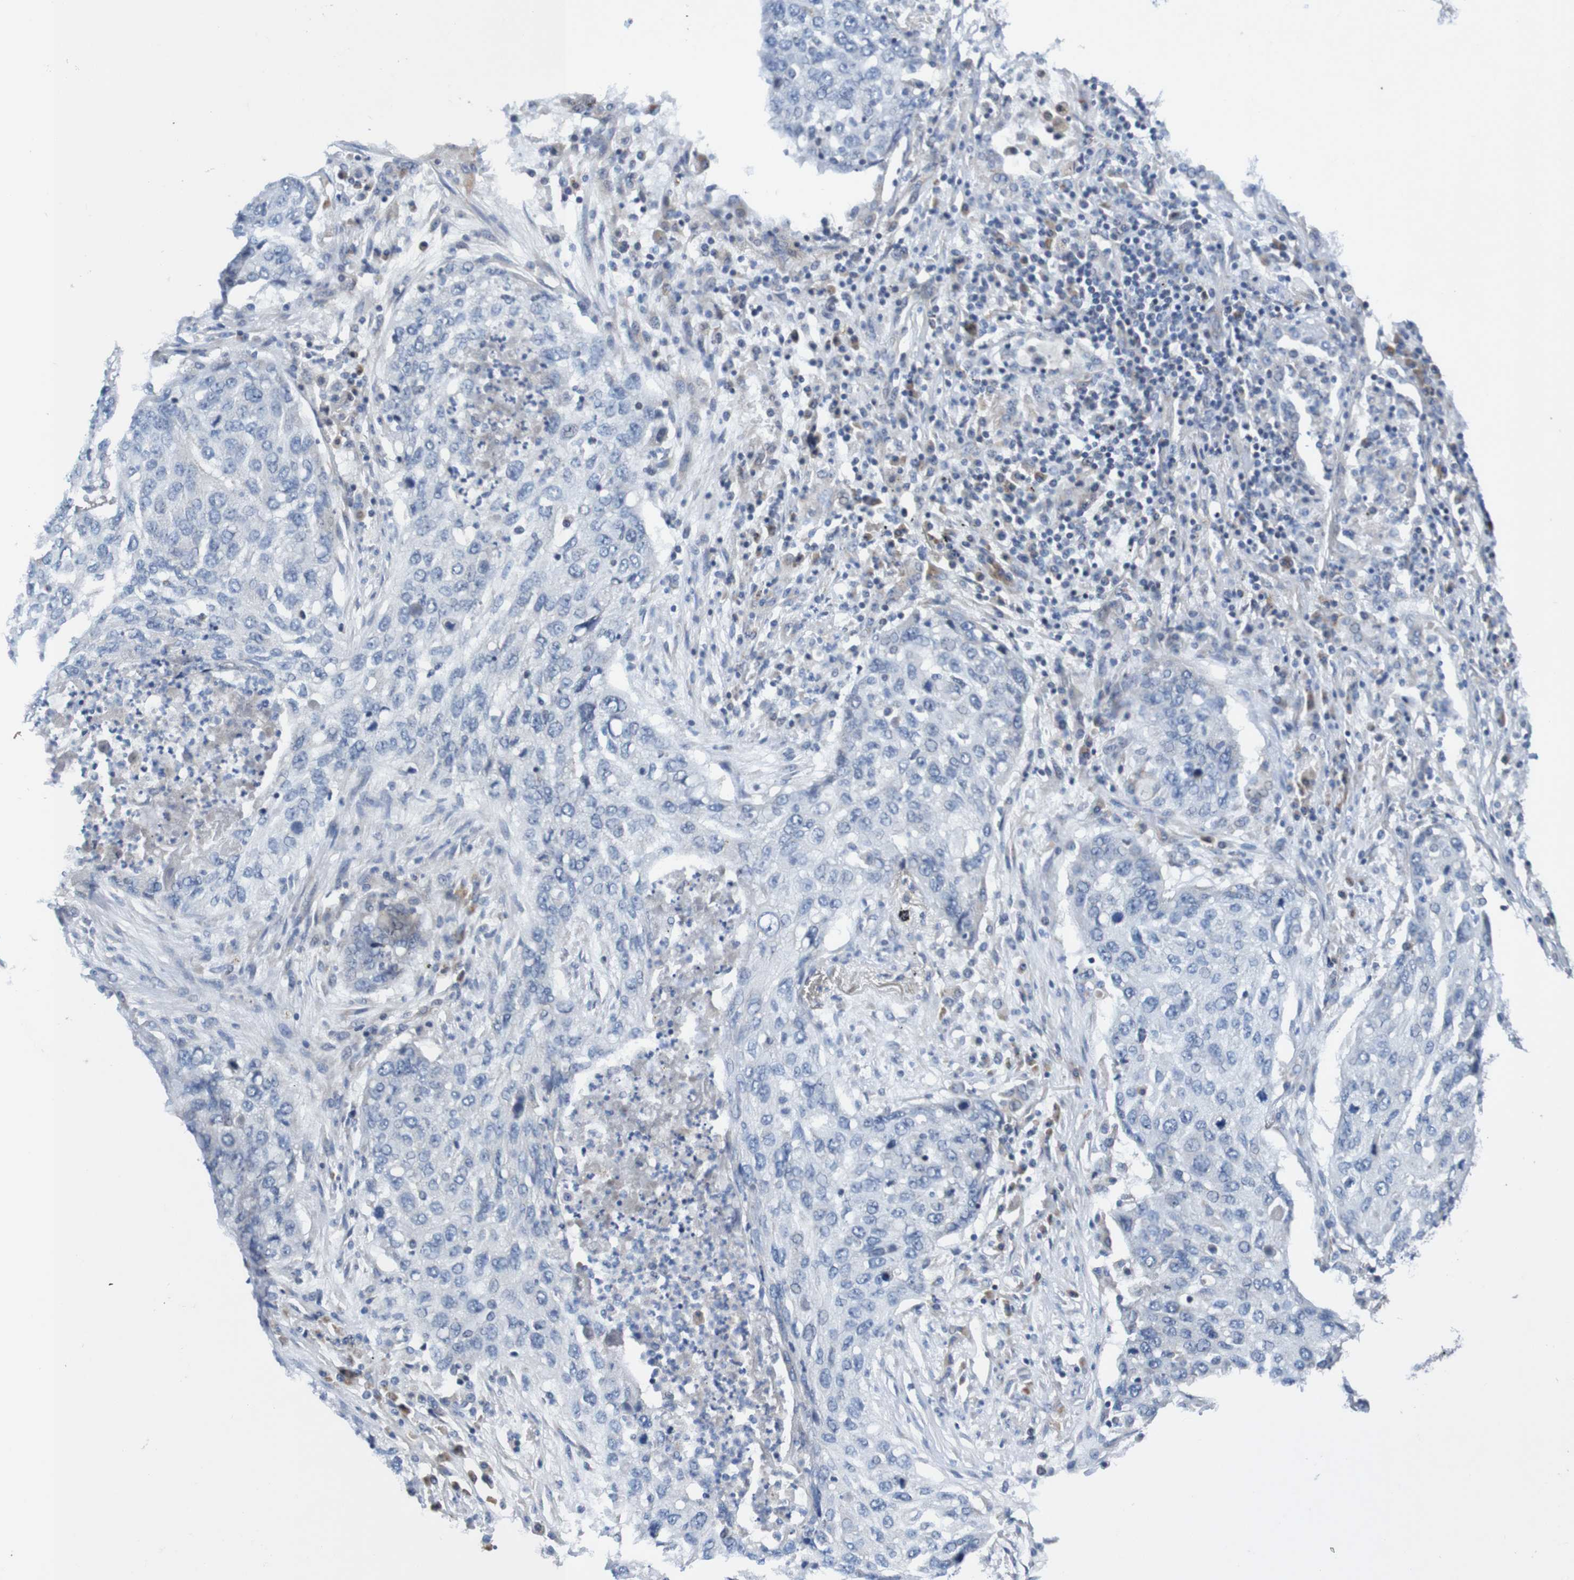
{"staining": {"intensity": "negative", "quantity": "none", "location": "none"}, "tissue": "lung cancer", "cell_type": "Tumor cells", "image_type": "cancer", "snomed": [{"axis": "morphology", "description": "Squamous cell carcinoma, NOS"}, {"axis": "topography", "description": "Lung"}], "caption": "Lung cancer stained for a protein using immunohistochemistry displays no staining tumor cells.", "gene": "CPED1", "patient": {"sex": "female", "age": 63}}